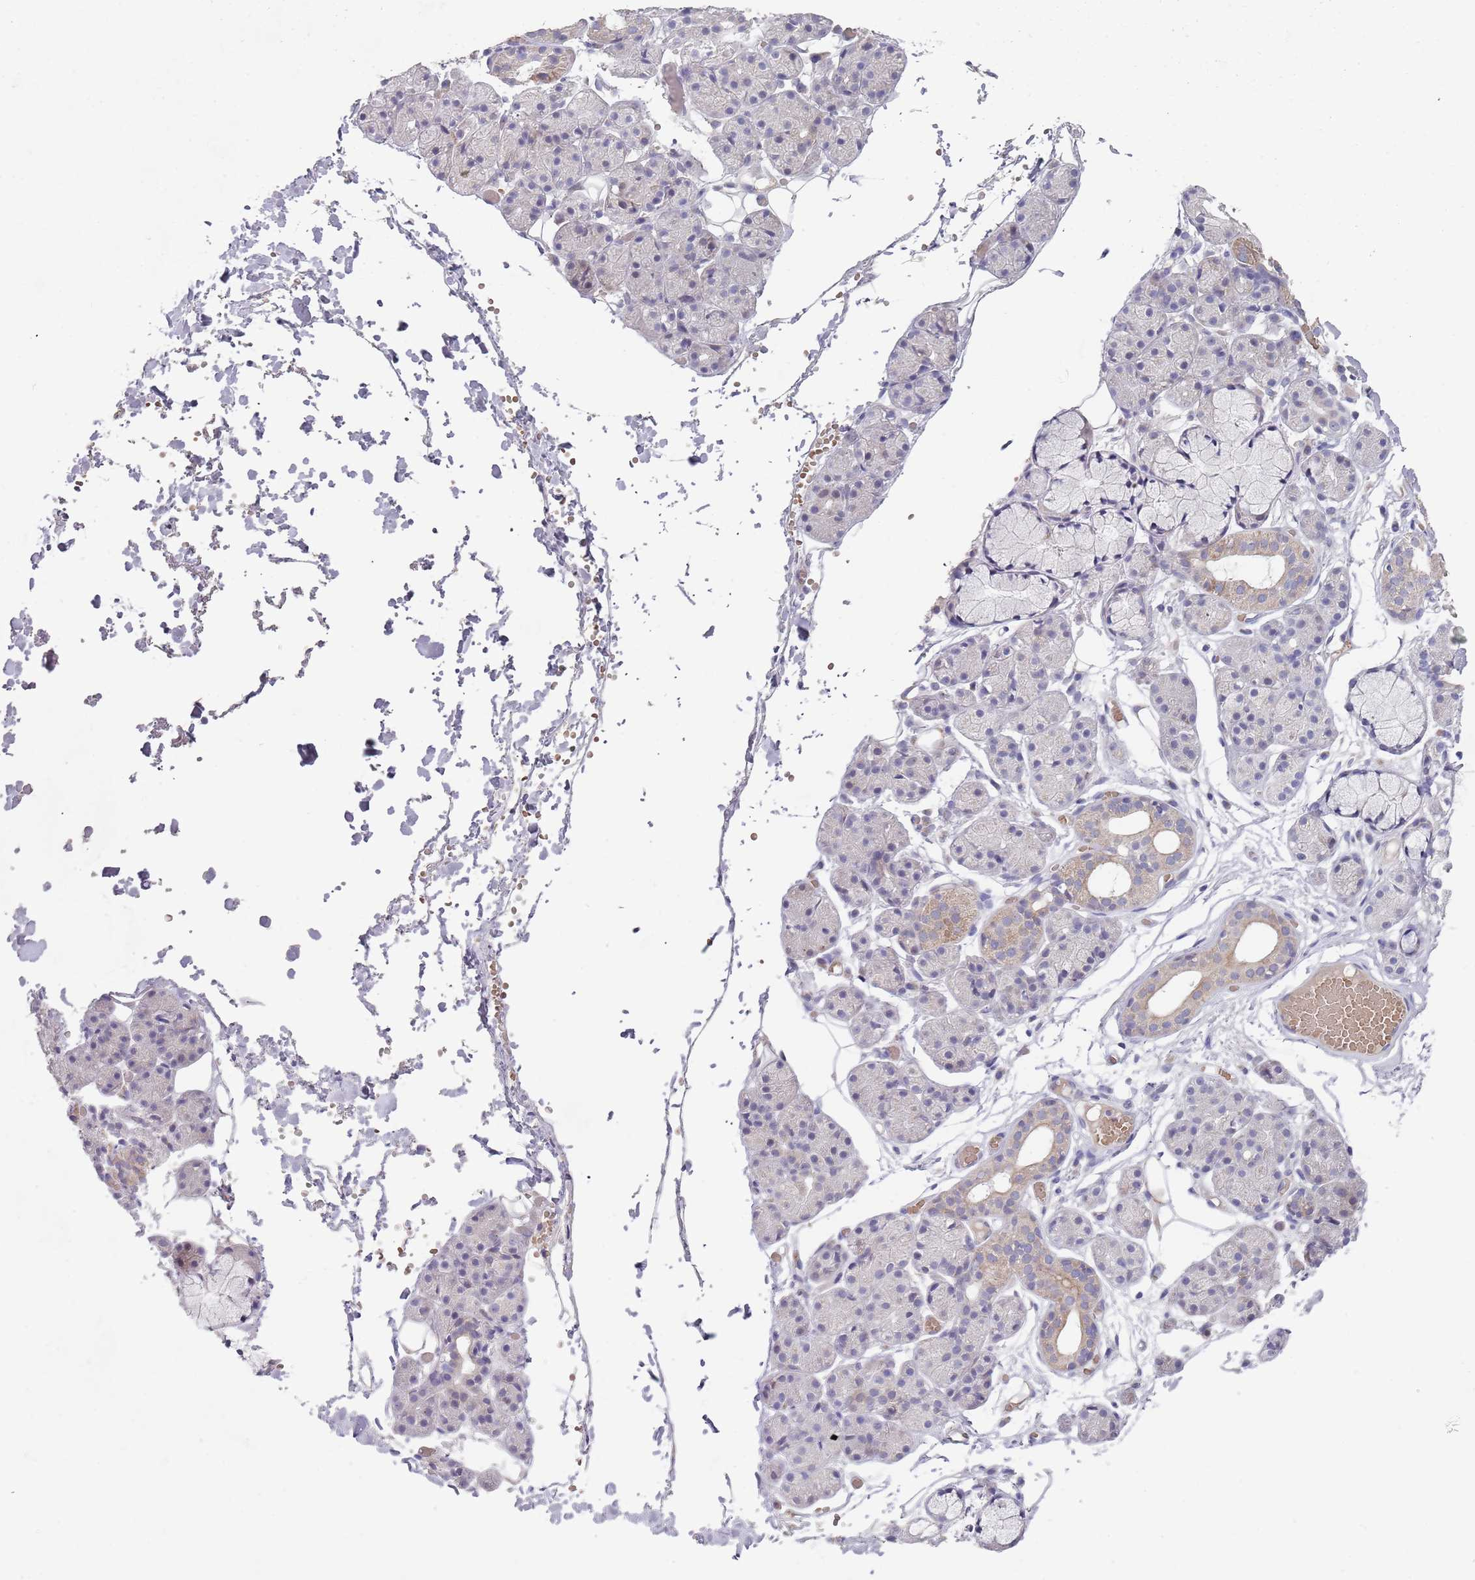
{"staining": {"intensity": "weak", "quantity": "<25%", "location": "cytoplasmic/membranous"}, "tissue": "salivary gland", "cell_type": "Glandular cells", "image_type": "normal", "snomed": [{"axis": "morphology", "description": "Normal tissue, NOS"}, {"axis": "topography", "description": "Salivary gland"}], "caption": "A photomicrograph of human salivary gland is negative for staining in glandular cells. Brightfield microscopy of IHC stained with DAB (3,3'-diaminobenzidine) (brown) and hematoxylin (blue), captured at high magnification.", "gene": "PRAC1", "patient": {"sex": "male", "age": 63}}